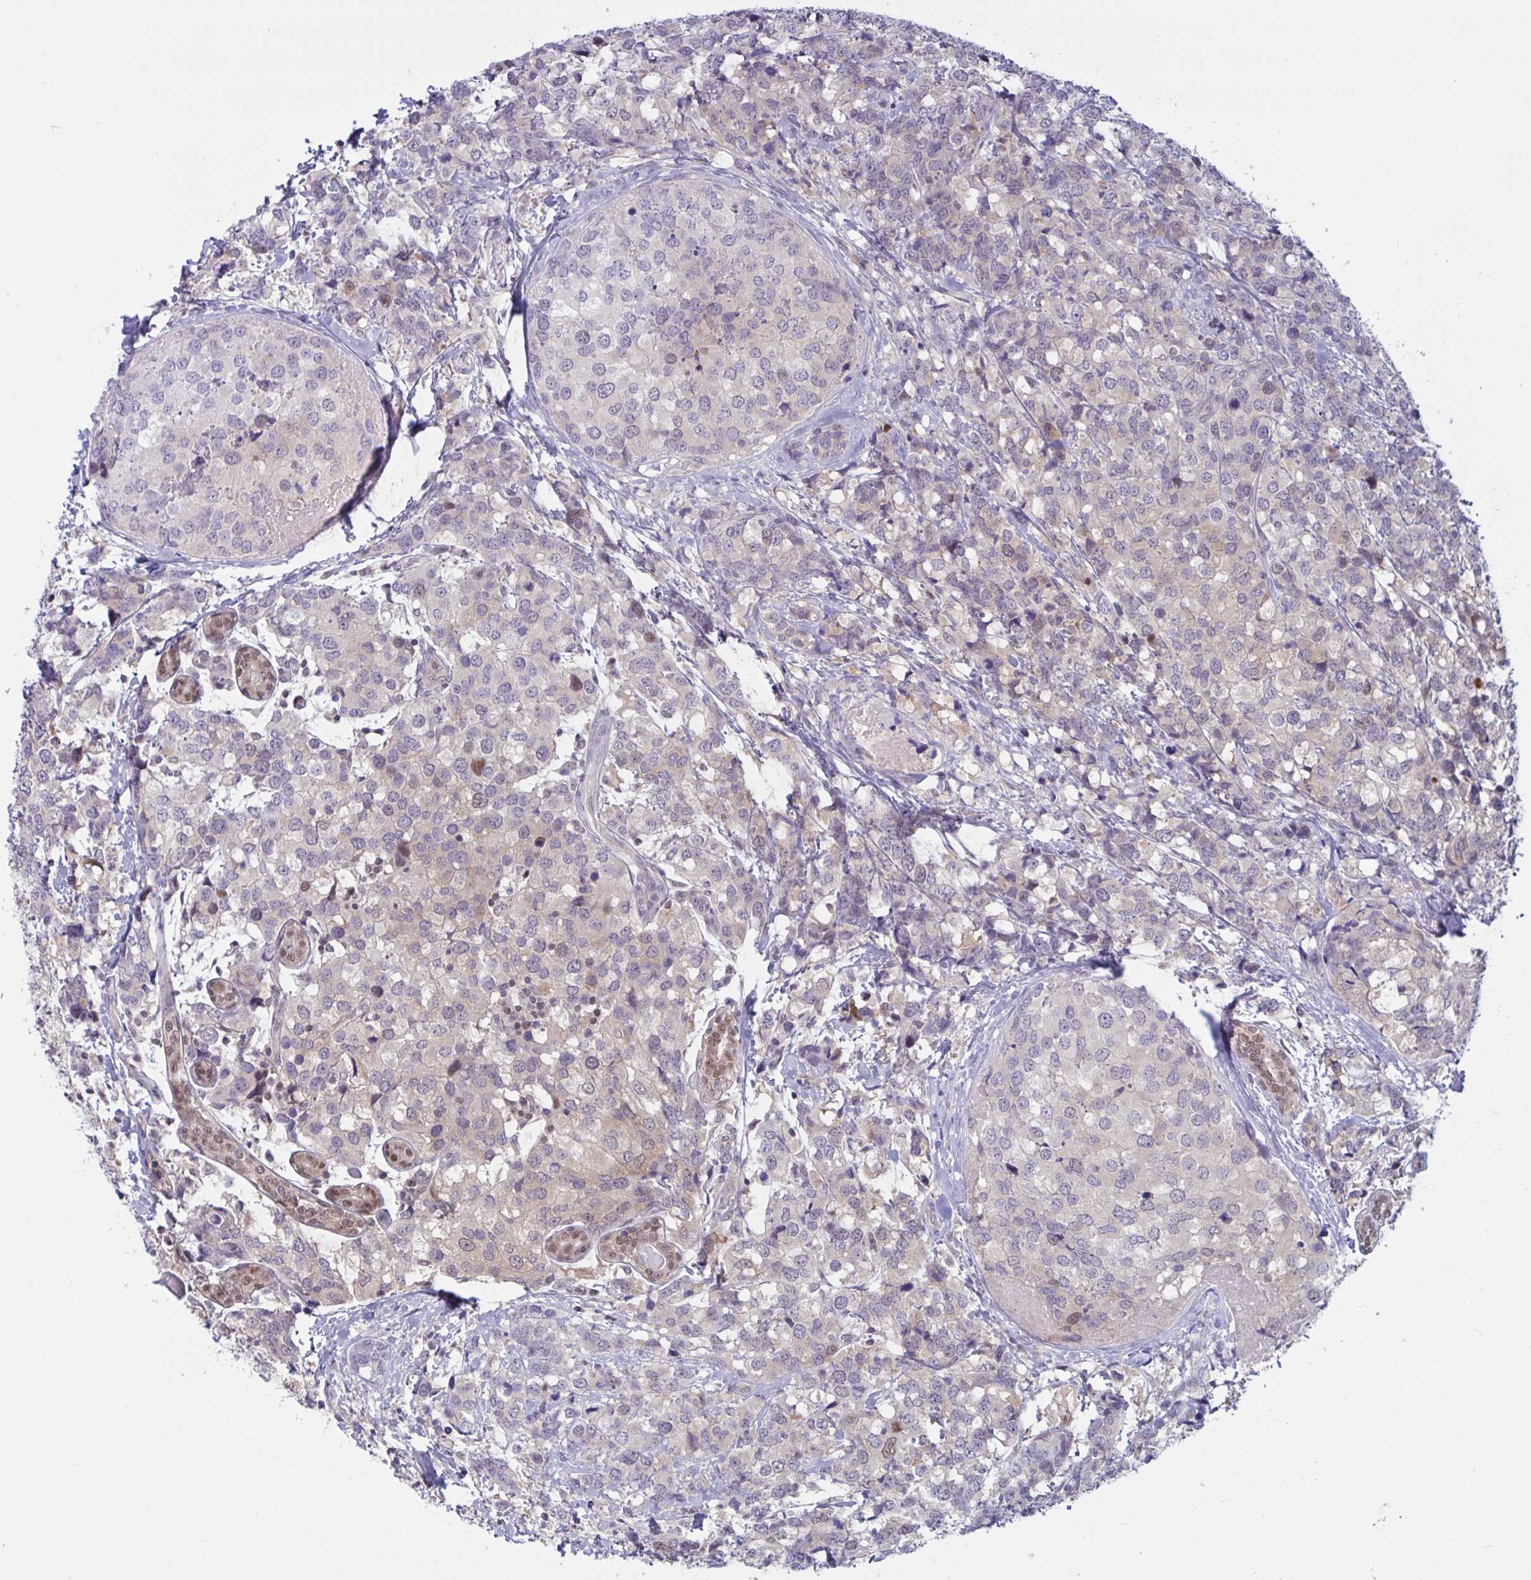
{"staining": {"intensity": "weak", "quantity": "<25%", "location": "nuclear"}, "tissue": "breast cancer", "cell_type": "Tumor cells", "image_type": "cancer", "snomed": [{"axis": "morphology", "description": "Lobular carcinoma"}, {"axis": "topography", "description": "Breast"}], "caption": "Photomicrograph shows no protein staining in tumor cells of breast cancer (lobular carcinoma) tissue. (Brightfield microscopy of DAB (3,3'-diaminobenzidine) IHC at high magnification).", "gene": "TSN", "patient": {"sex": "female", "age": 59}}